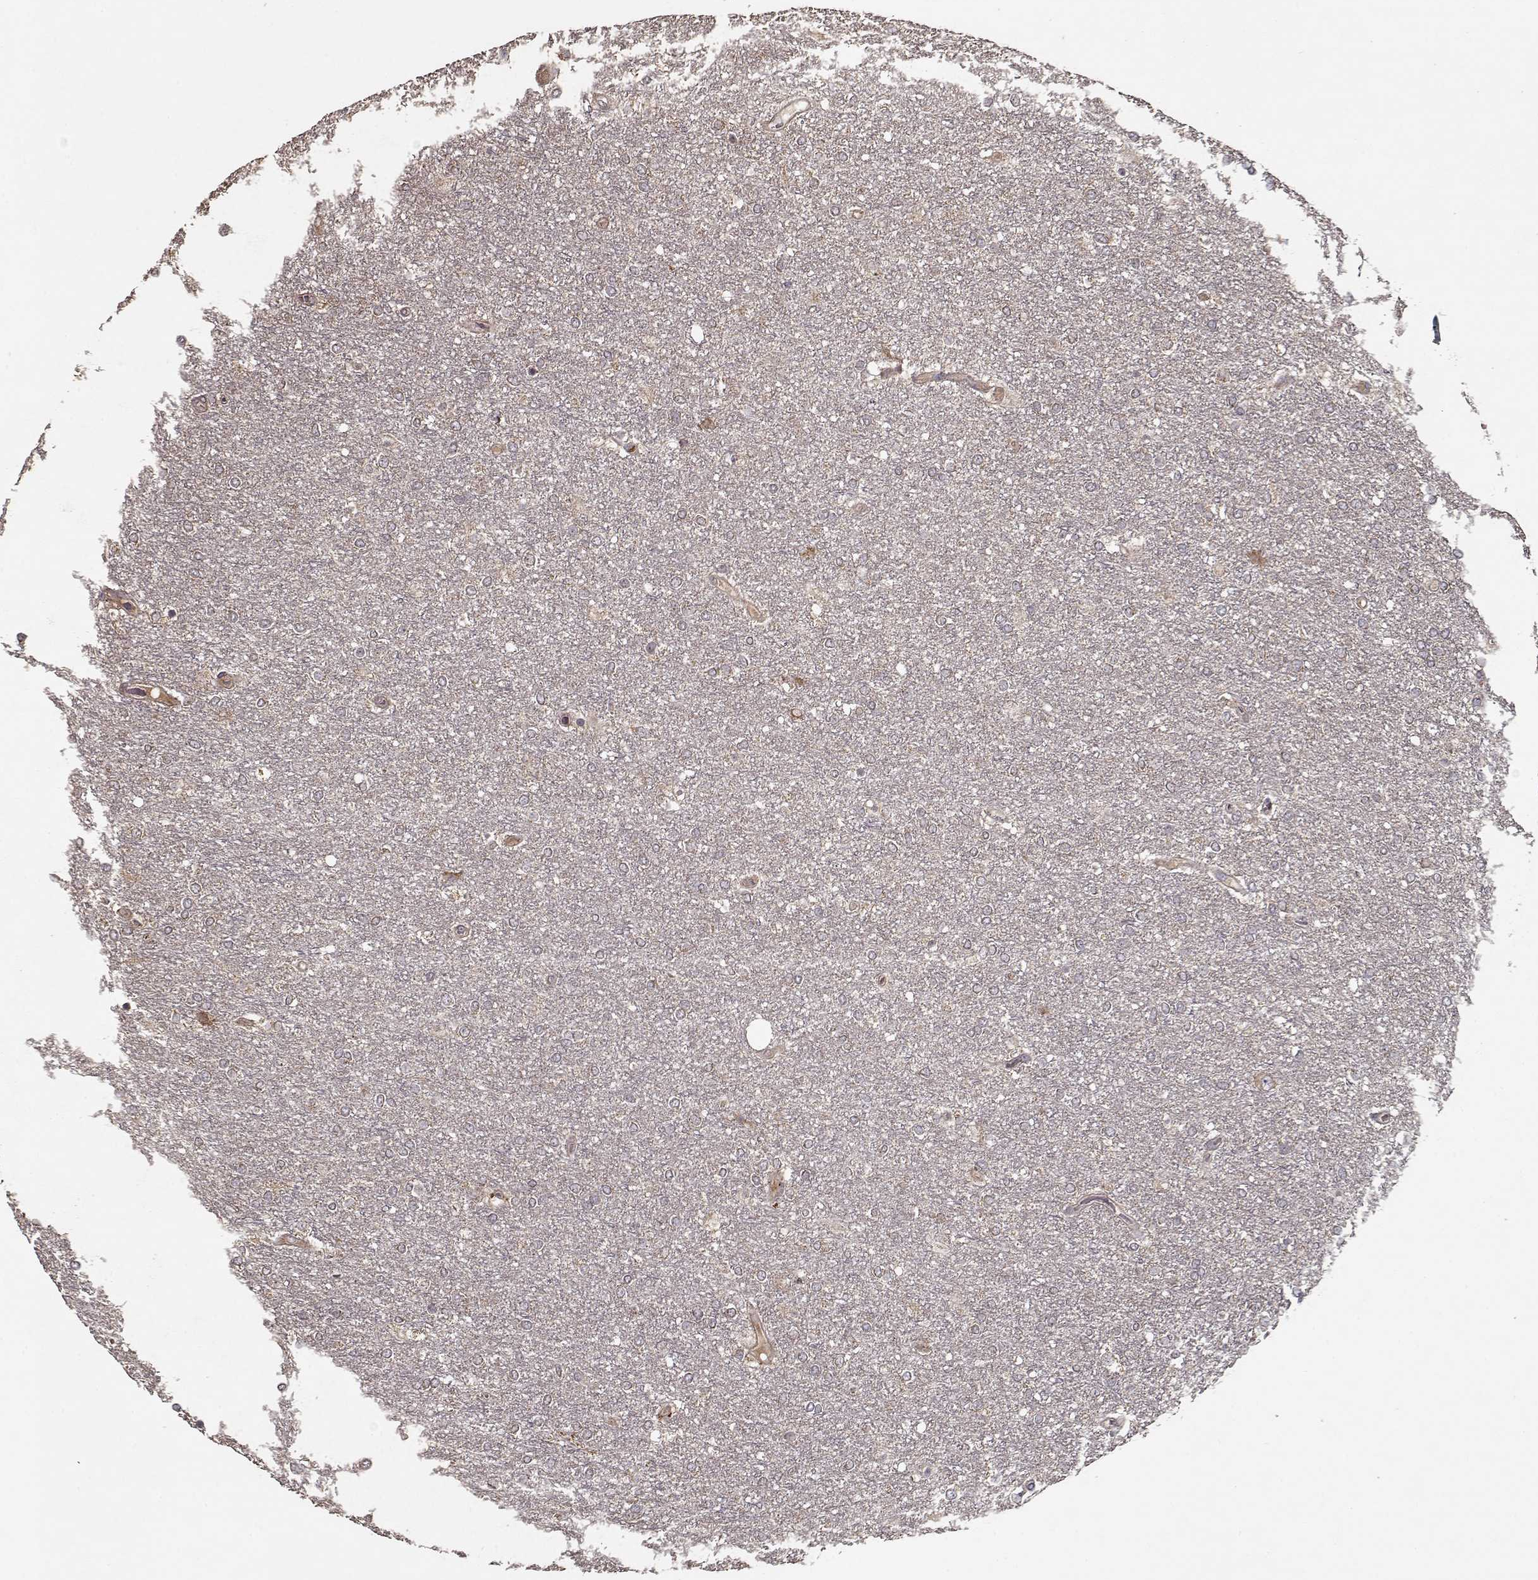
{"staining": {"intensity": "negative", "quantity": "none", "location": "none"}, "tissue": "glioma", "cell_type": "Tumor cells", "image_type": "cancer", "snomed": [{"axis": "morphology", "description": "Glioma, malignant, High grade"}, {"axis": "topography", "description": "Brain"}], "caption": "Tumor cells are negative for brown protein staining in high-grade glioma (malignant). Nuclei are stained in blue.", "gene": "IMMP1L", "patient": {"sex": "female", "age": 61}}